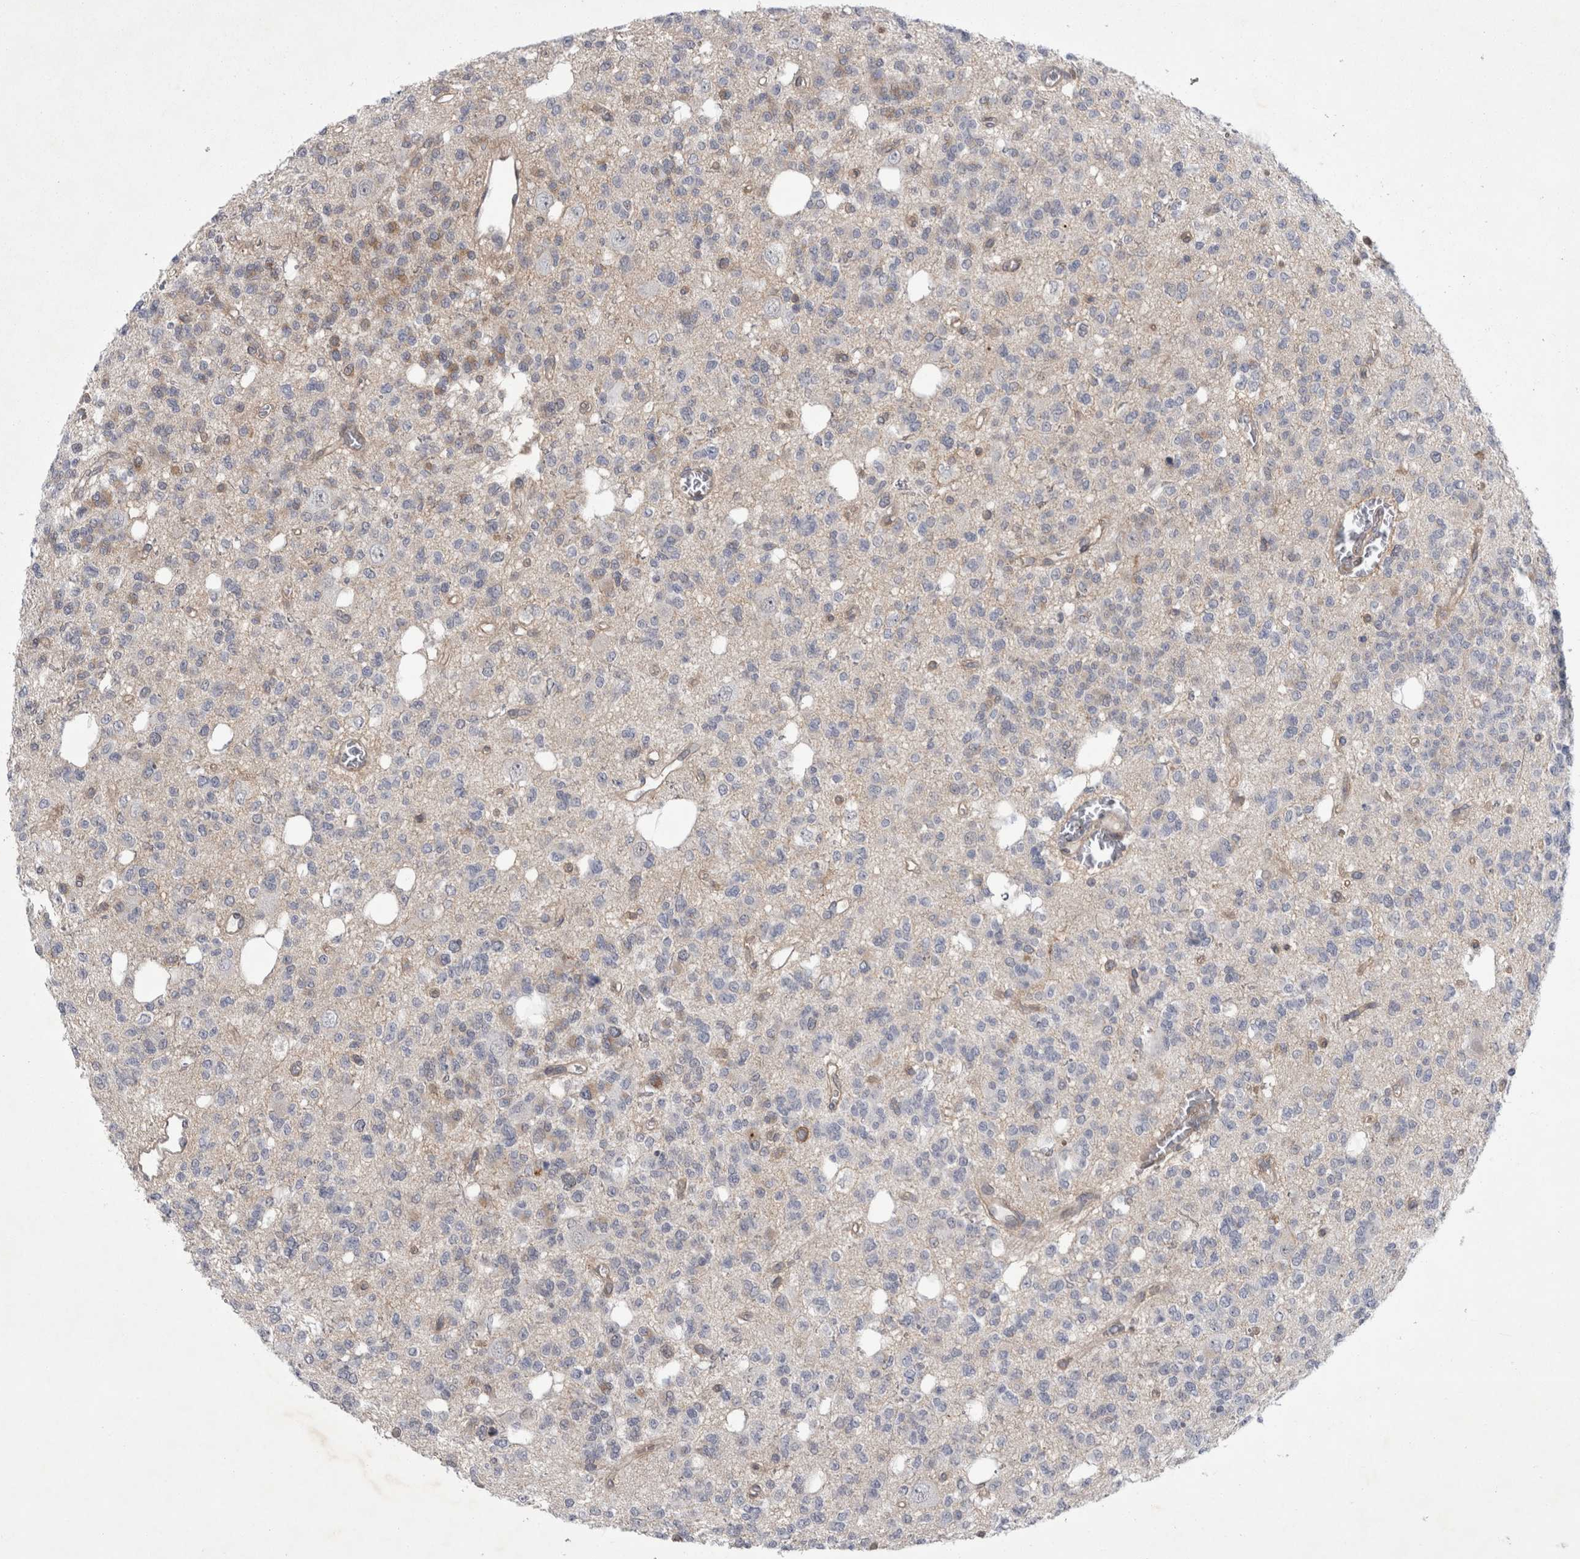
{"staining": {"intensity": "negative", "quantity": "none", "location": "none"}, "tissue": "glioma", "cell_type": "Tumor cells", "image_type": "cancer", "snomed": [{"axis": "morphology", "description": "Glioma, malignant, Low grade"}, {"axis": "topography", "description": "Brain"}], "caption": "Low-grade glioma (malignant) stained for a protein using immunohistochemistry (IHC) exhibits no expression tumor cells.", "gene": "PARP11", "patient": {"sex": "male", "age": 38}}